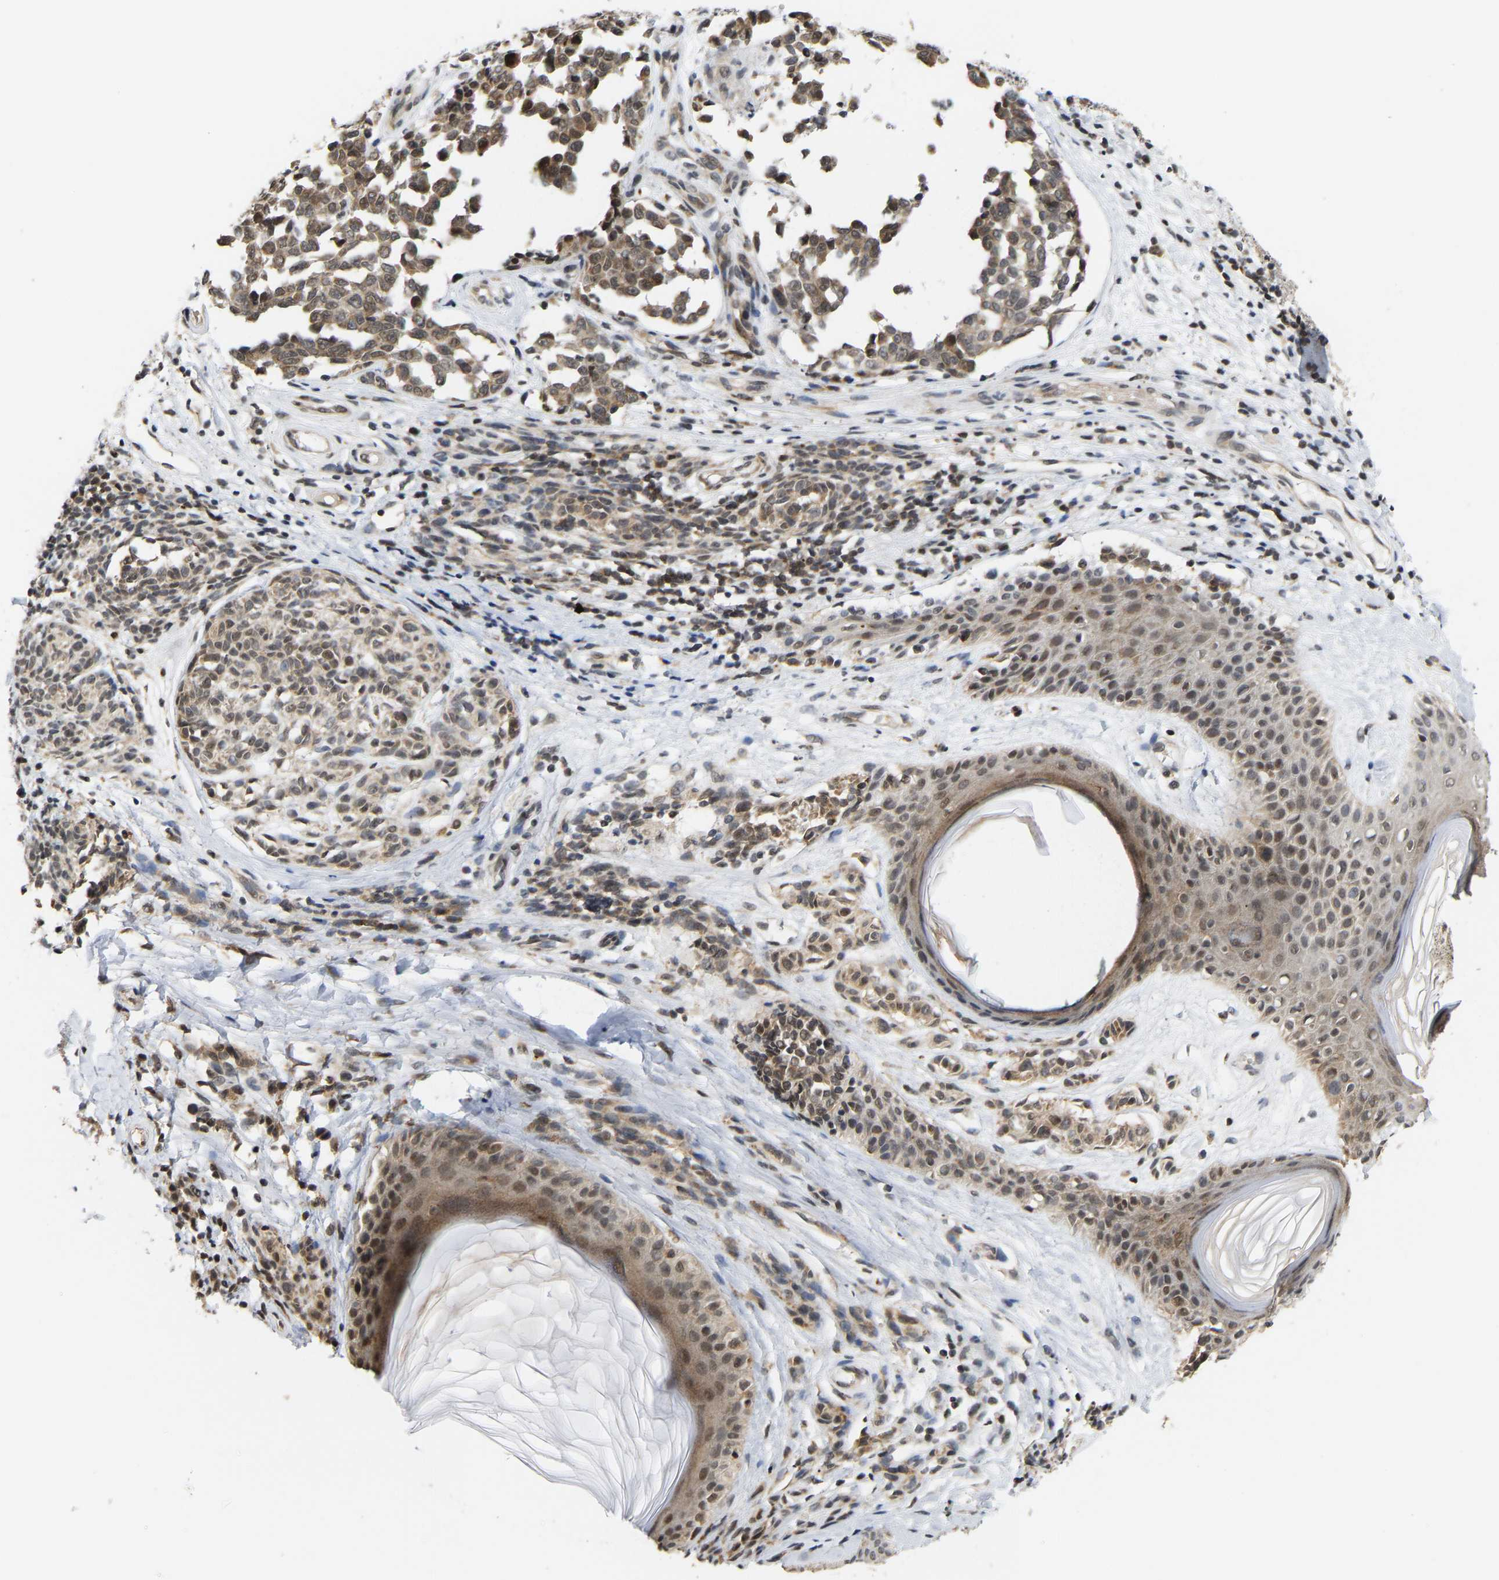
{"staining": {"intensity": "moderate", "quantity": ">75%", "location": "cytoplasmic/membranous,nuclear"}, "tissue": "melanoma", "cell_type": "Tumor cells", "image_type": "cancer", "snomed": [{"axis": "morphology", "description": "Malignant melanoma, NOS"}, {"axis": "topography", "description": "Skin"}], "caption": "High-power microscopy captured an IHC histopathology image of melanoma, revealing moderate cytoplasmic/membranous and nuclear staining in about >75% of tumor cells.", "gene": "ANKRD6", "patient": {"sex": "female", "age": 64}}